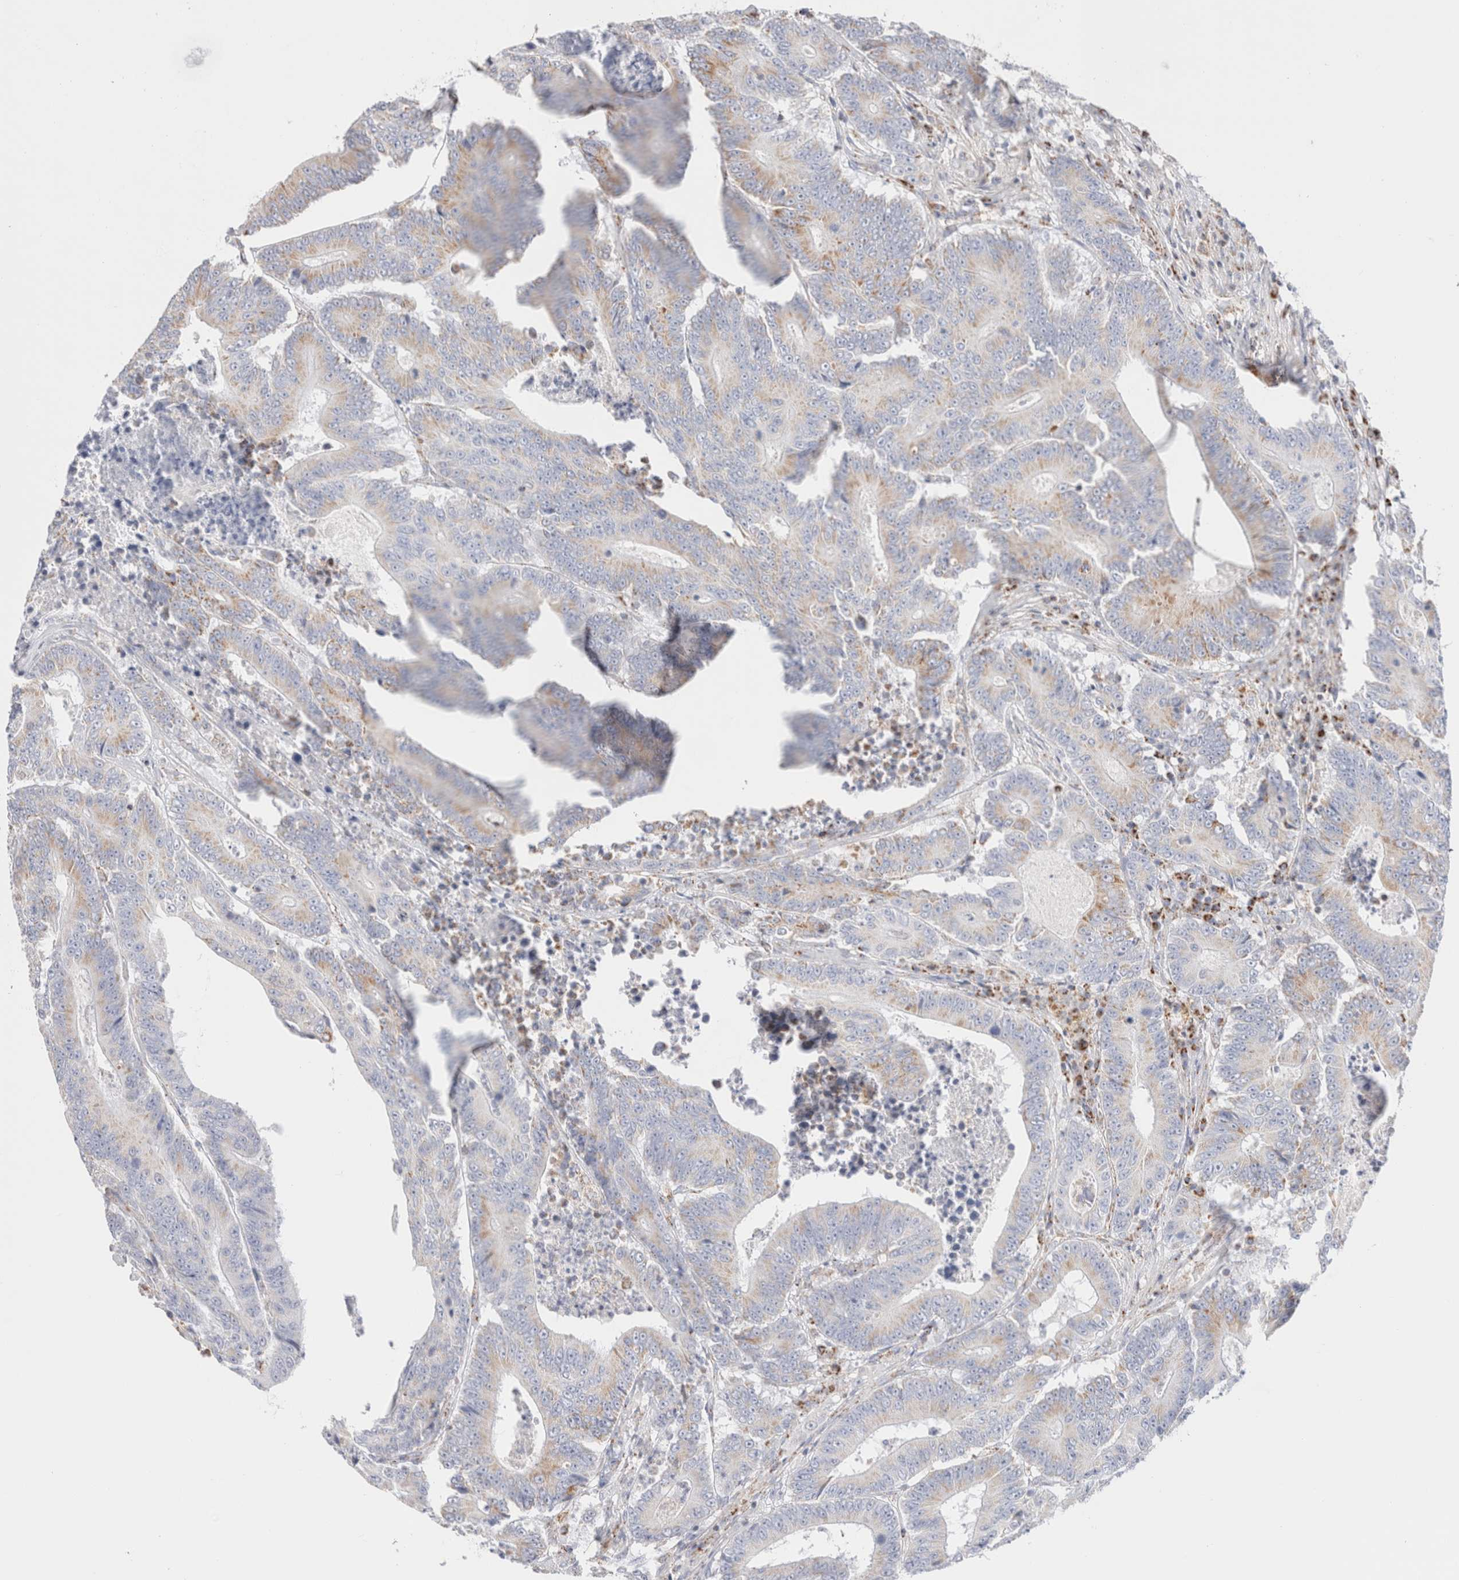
{"staining": {"intensity": "weak", "quantity": "<25%", "location": "cytoplasmic/membranous"}, "tissue": "colorectal cancer", "cell_type": "Tumor cells", "image_type": "cancer", "snomed": [{"axis": "morphology", "description": "Adenocarcinoma, NOS"}, {"axis": "topography", "description": "Colon"}], "caption": "This is an immunohistochemistry histopathology image of human adenocarcinoma (colorectal). There is no staining in tumor cells.", "gene": "ATP6V1C1", "patient": {"sex": "male", "age": 83}}